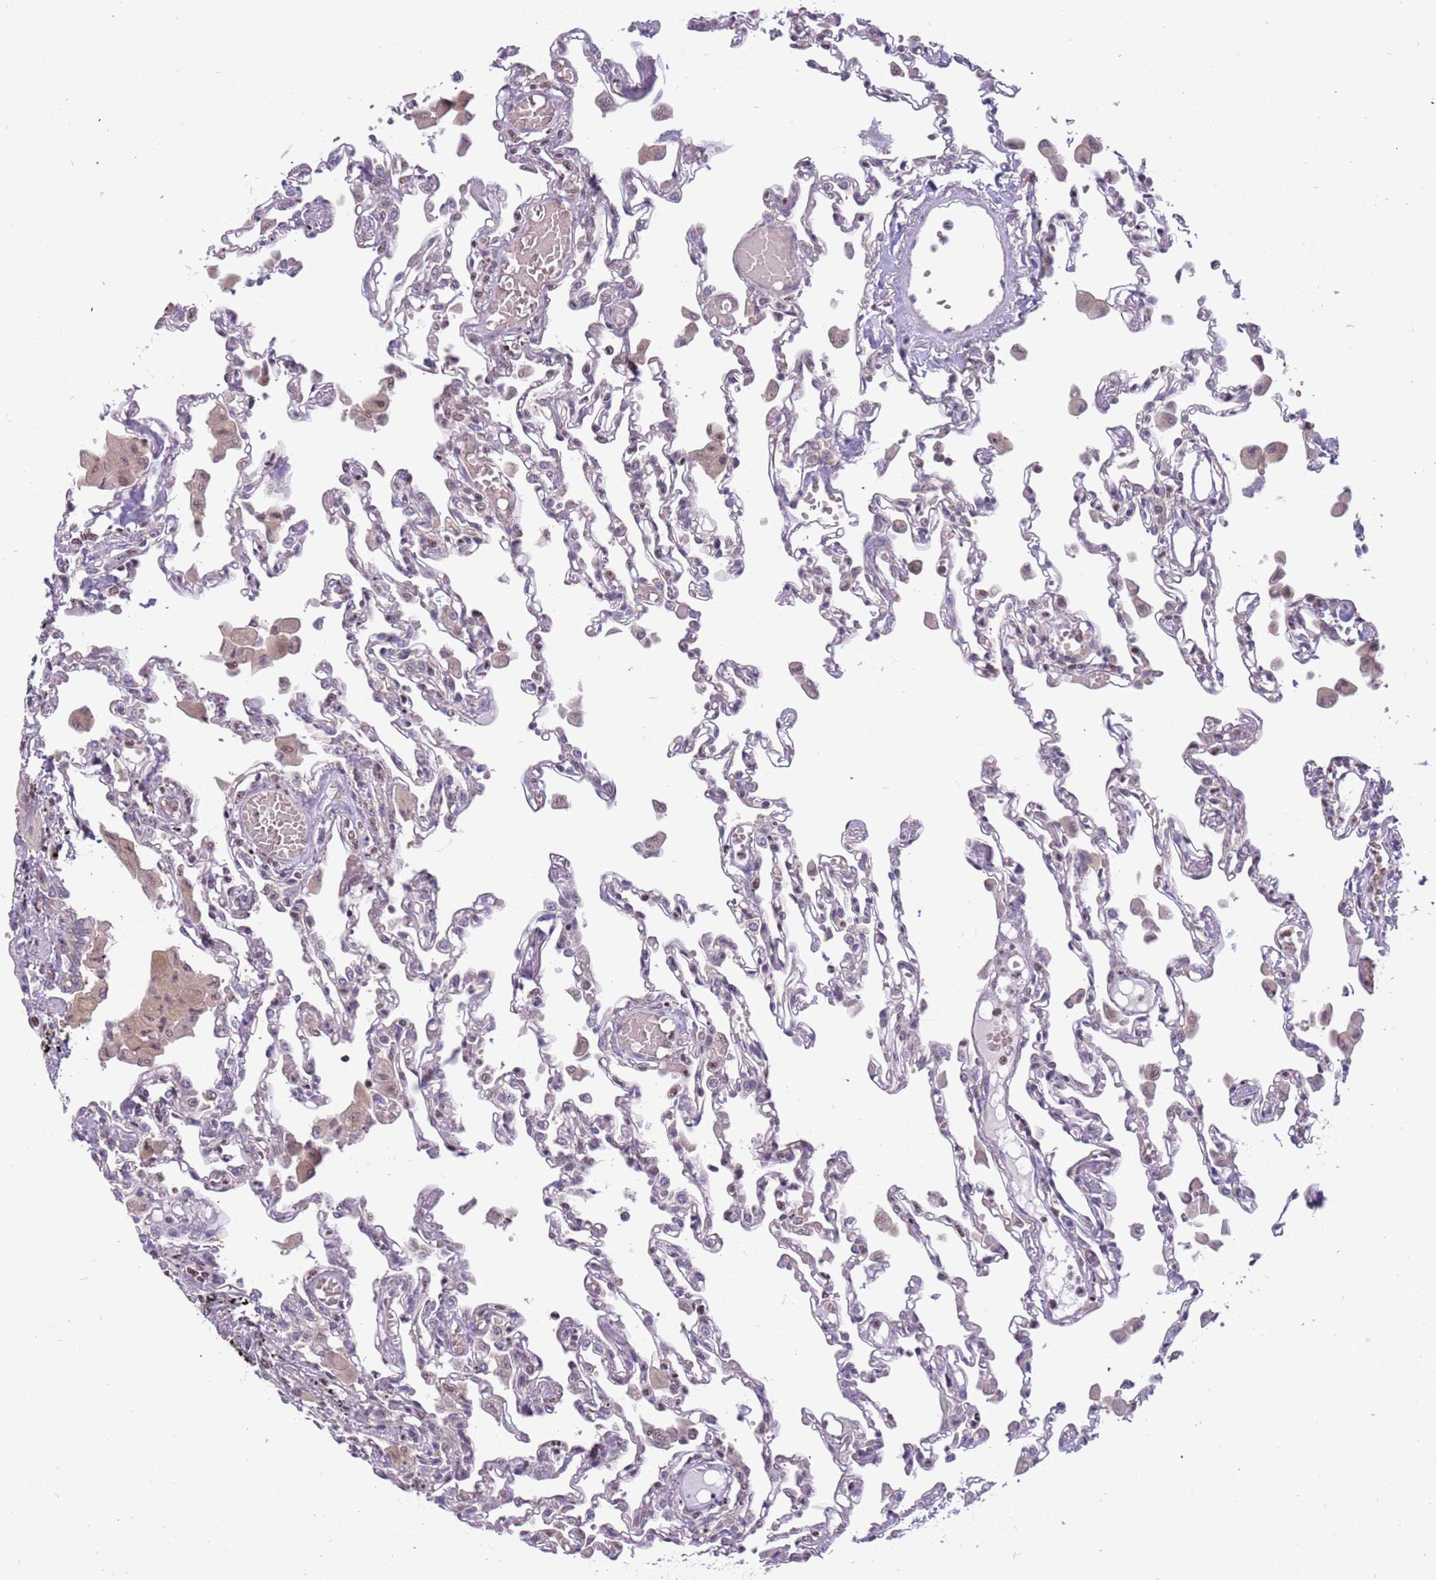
{"staining": {"intensity": "negative", "quantity": "none", "location": "none"}, "tissue": "lung", "cell_type": "Alveolar cells", "image_type": "normal", "snomed": [{"axis": "morphology", "description": "Normal tissue, NOS"}, {"axis": "topography", "description": "Bronchus"}, {"axis": "topography", "description": "Lung"}], "caption": "Immunohistochemistry (IHC) image of normal human lung stained for a protein (brown), which shows no positivity in alveolar cells. (DAB (3,3'-diaminobenzidine) immunohistochemistry with hematoxylin counter stain).", "gene": "ARHGEF35", "patient": {"sex": "female", "age": 49}}